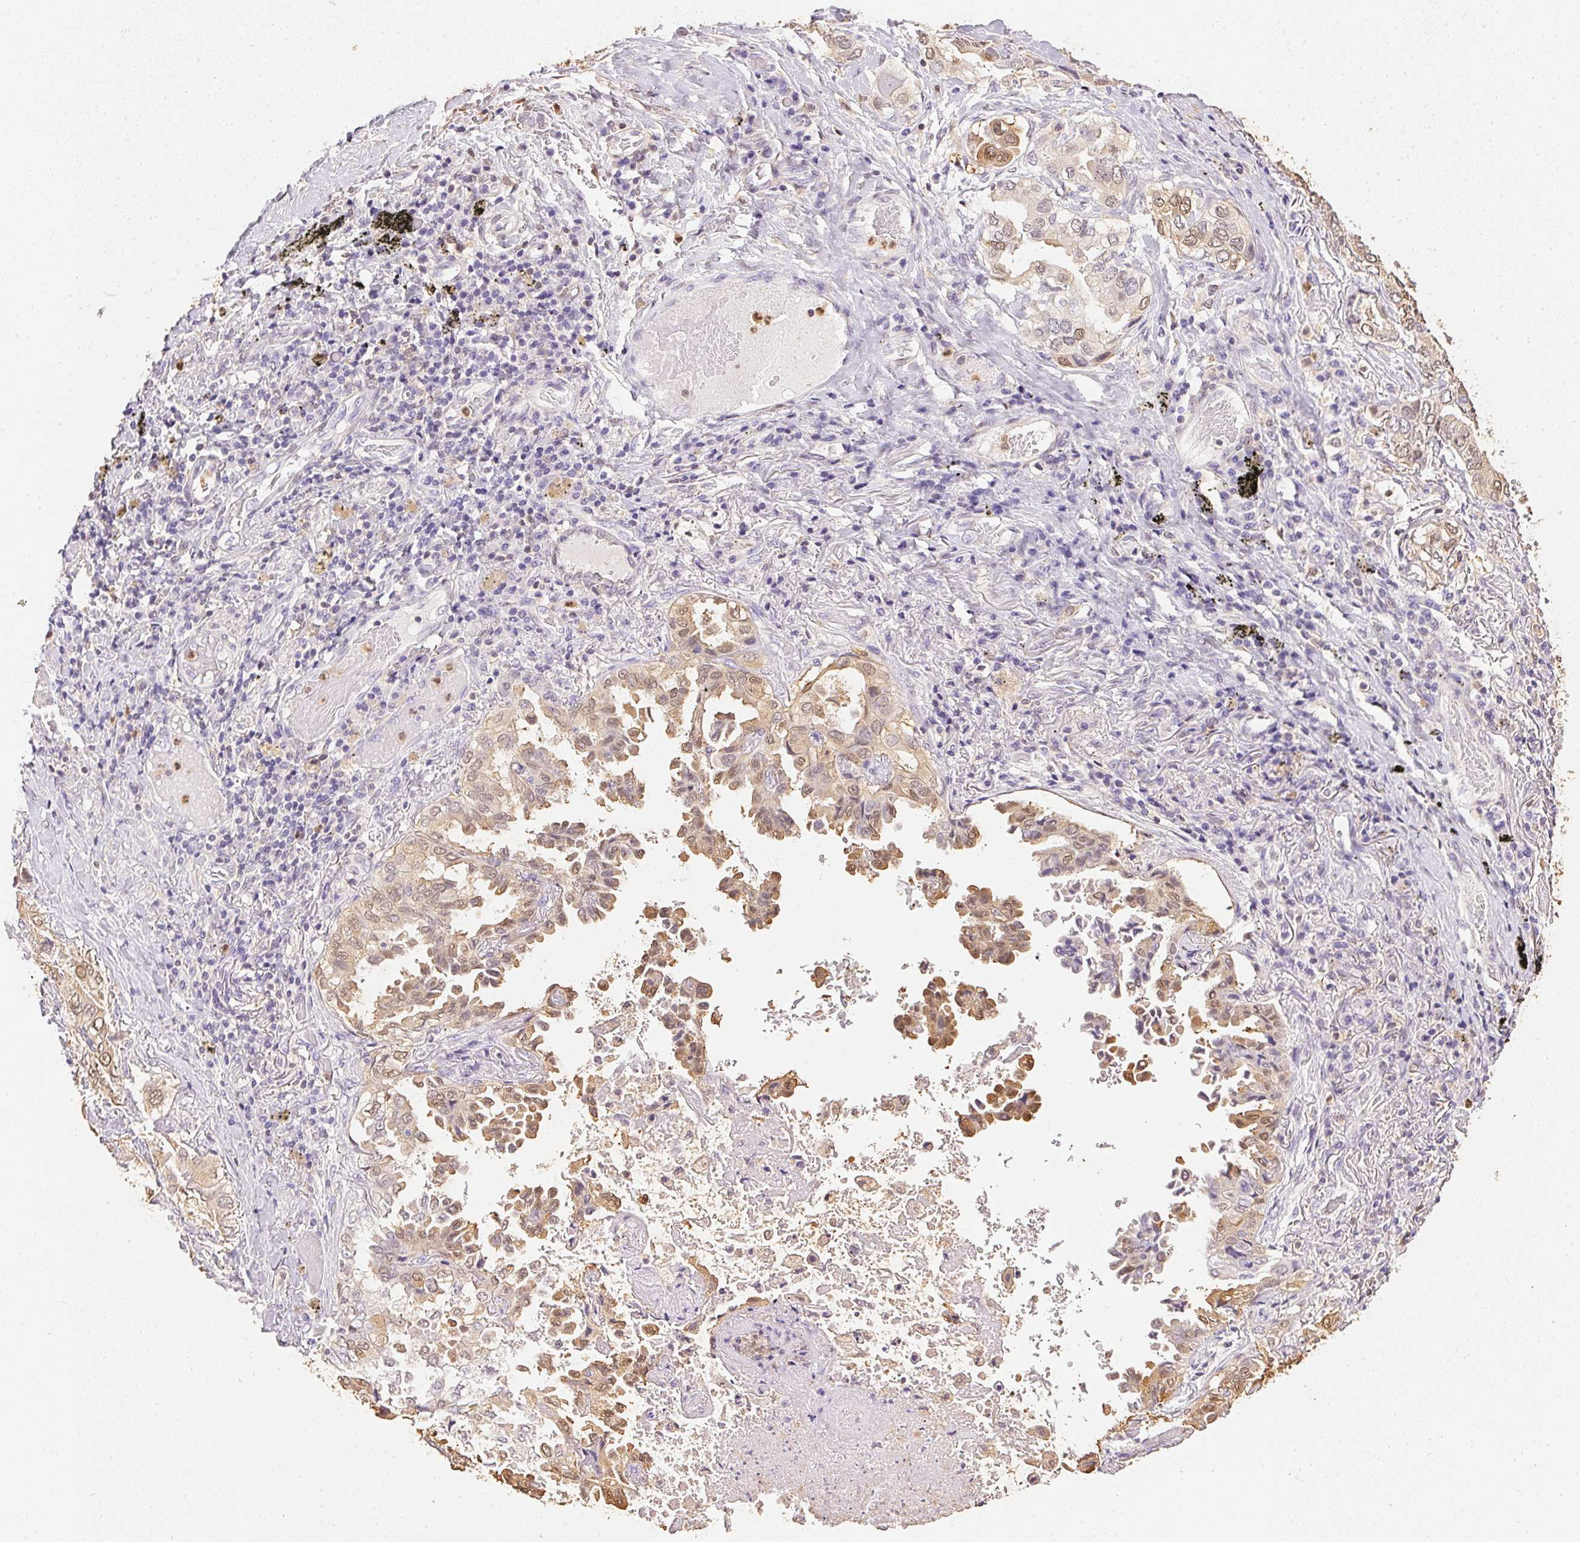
{"staining": {"intensity": "weak", "quantity": "25%-75%", "location": "cytoplasmic/membranous,nuclear"}, "tissue": "lung cancer", "cell_type": "Tumor cells", "image_type": "cancer", "snomed": [{"axis": "morphology", "description": "Aneuploidy"}, {"axis": "morphology", "description": "Adenocarcinoma, NOS"}, {"axis": "morphology", "description": "Adenocarcinoma, metastatic, NOS"}, {"axis": "topography", "description": "Lymph node"}, {"axis": "topography", "description": "Lung"}], "caption": "Immunohistochemistry (IHC) (DAB) staining of human metastatic adenocarcinoma (lung) shows weak cytoplasmic/membranous and nuclear protein staining in approximately 25%-75% of tumor cells.", "gene": "S100A3", "patient": {"sex": "female", "age": 48}}